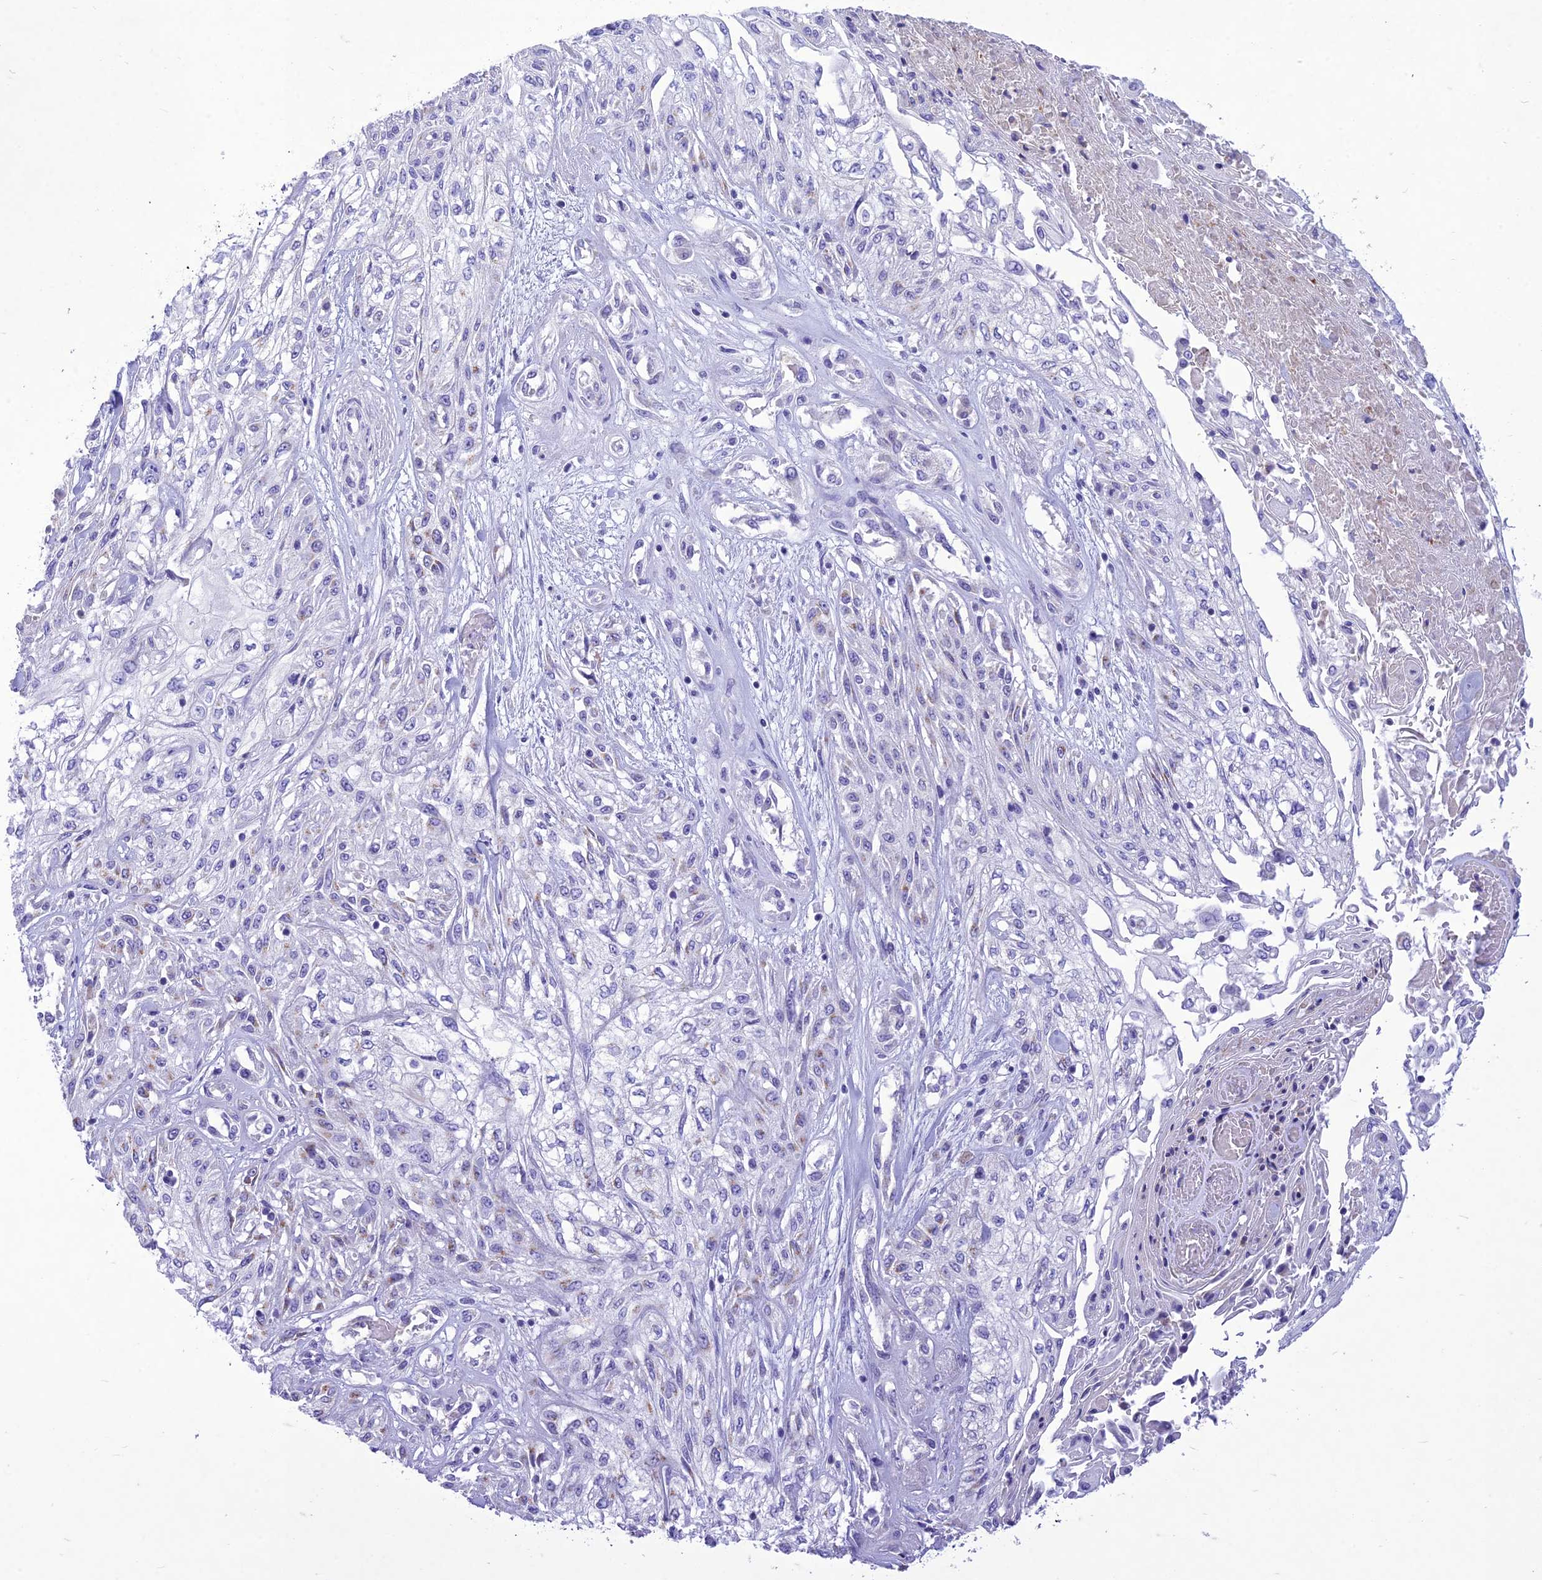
{"staining": {"intensity": "negative", "quantity": "none", "location": "none"}, "tissue": "skin cancer", "cell_type": "Tumor cells", "image_type": "cancer", "snomed": [{"axis": "morphology", "description": "Squamous cell carcinoma, NOS"}, {"axis": "morphology", "description": "Squamous cell carcinoma, metastatic, NOS"}, {"axis": "topography", "description": "Skin"}, {"axis": "topography", "description": "Lymph node"}], "caption": "Immunohistochemistry histopathology image of skin cancer (metastatic squamous cell carcinoma) stained for a protein (brown), which exhibits no staining in tumor cells. The staining is performed using DAB brown chromogen with nuclei counter-stained in using hematoxylin.", "gene": "SLC13A5", "patient": {"sex": "male", "age": 75}}